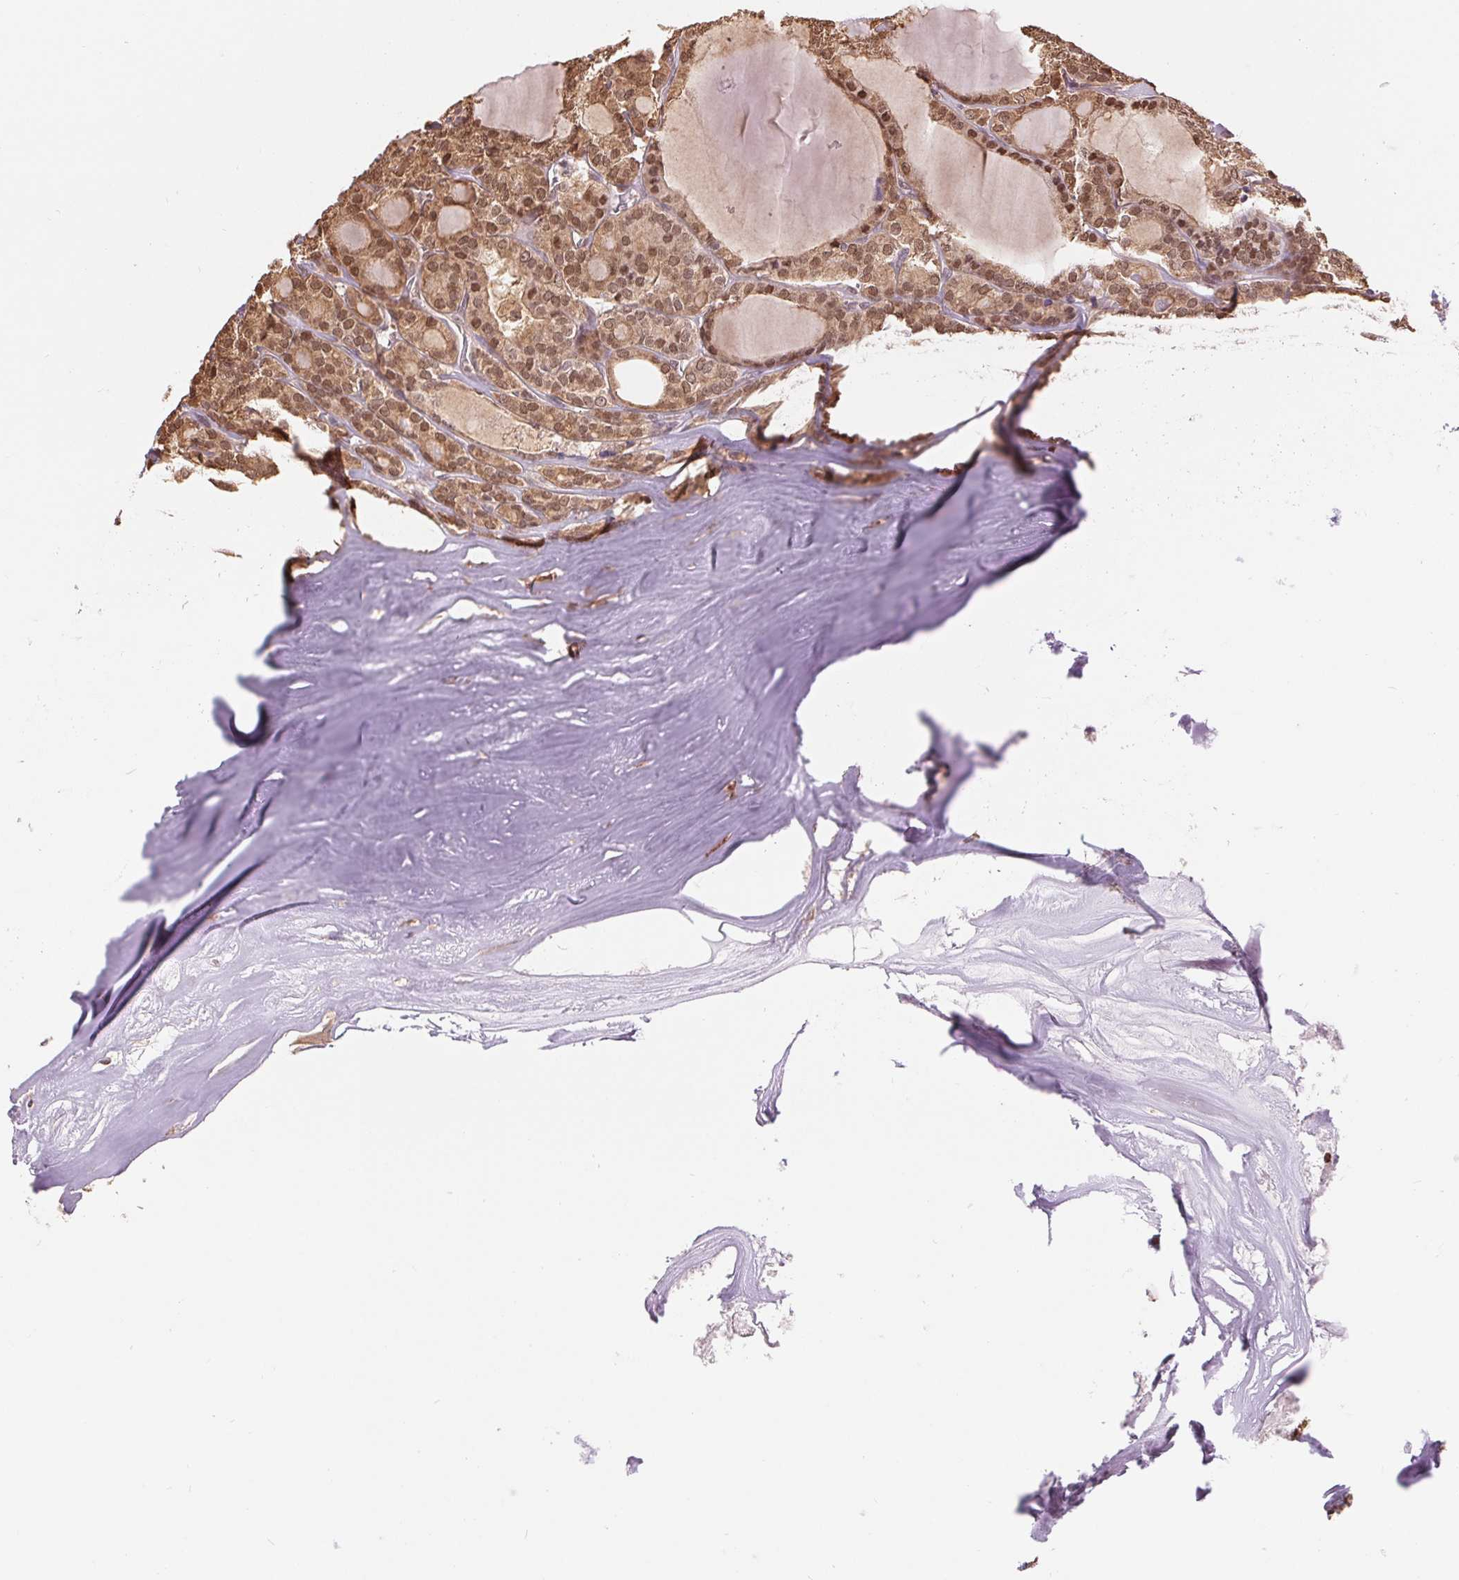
{"staining": {"intensity": "moderate", "quantity": ">75%", "location": "cytoplasmic/membranous,nuclear"}, "tissue": "thyroid cancer", "cell_type": "Tumor cells", "image_type": "cancer", "snomed": [{"axis": "morphology", "description": "Follicular adenoma carcinoma, NOS"}, {"axis": "topography", "description": "Thyroid gland"}], "caption": "Thyroid cancer (follicular adenoma carcinoma) tissue shows moderate cytoplasmic/membranous and nuclear staining in about >75% of tumor cells, visualized by immunohistochemistry.", "gene": "TMEM273", "patient": {"sex": "male", "age": 74}}